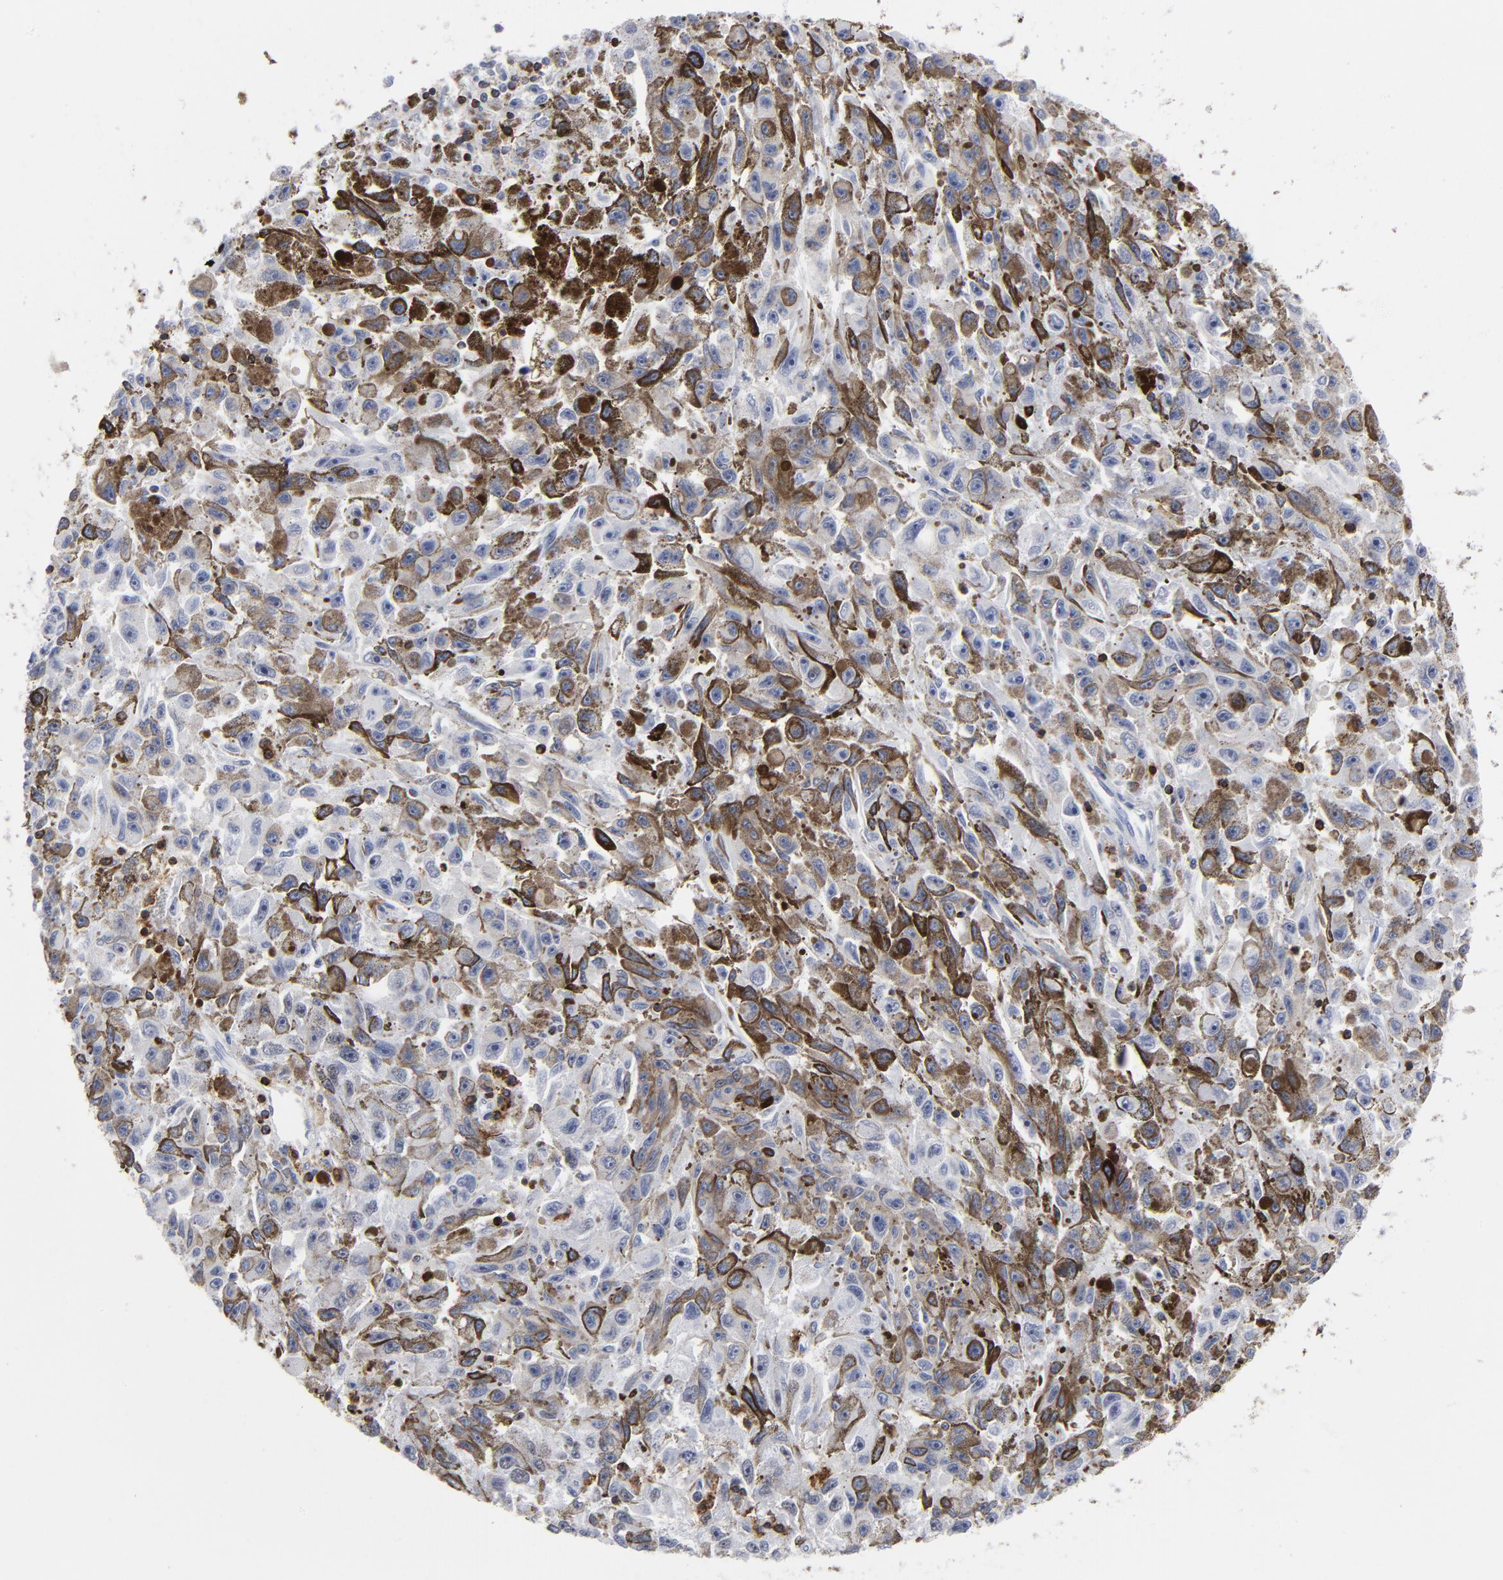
{"staining": {"intensity": "negative", "quantity": "none", "location": "none"}, "tissue": "melanoma", "cell_type": "Tumor cells", "image_type": "cancer", "snomed": [{"axis": "morphology", "description": "Malignant melanoma, NOS"}, {"axis": "topography", "description": "Skin"}], "caption": "Image shows no significant protein expression in tumor cells of malignant melanoma.", "gene": "CD2", "patient": {"sex": "female", "age": 104}}